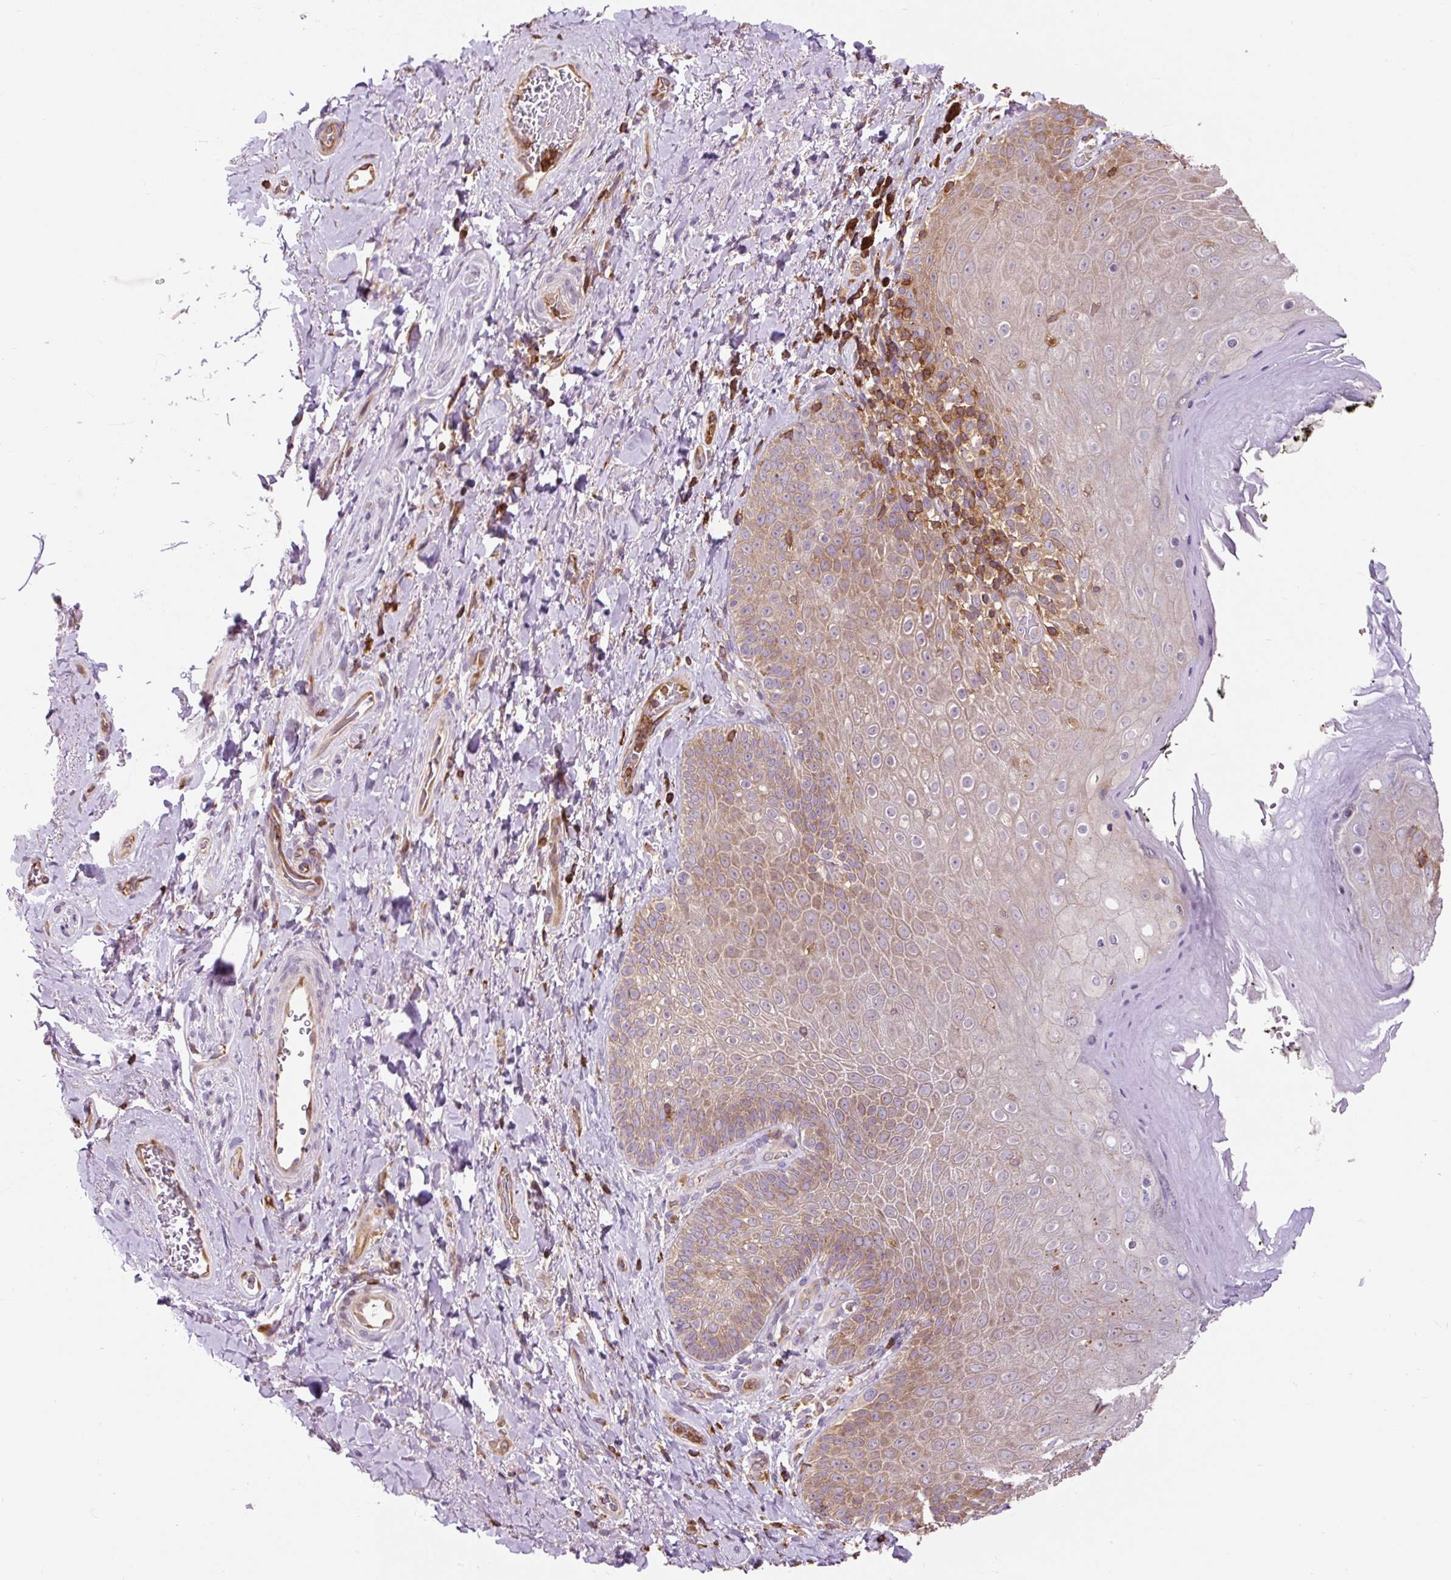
{"staining": {"intensity": "moderate", "quantity": "25%-75%", "location": "cytoplasmic/membranous"}, "tissue": "skin", "cell_type": "Epidermal cells", "image_type": "normal", "snomed": [{"axis": "morphology", "description": "Normal tissue, NOS"}, {"axis": "topography", "description": "Anal"}, {"axis": "topography", "description": "Peripheral nerve tissue"}], "caption": "IHC histopathology image of unremarkable skin: human skin stained using immunohistochemistry shows medium levels of moderate protein expression localized specifically in the cytoplasmic/membranous of epidermal cells, appearing as a cytoplasmic/membranous brown color.", "gene": "CISD3", "patient": {"sex": "male", "age": 53}}